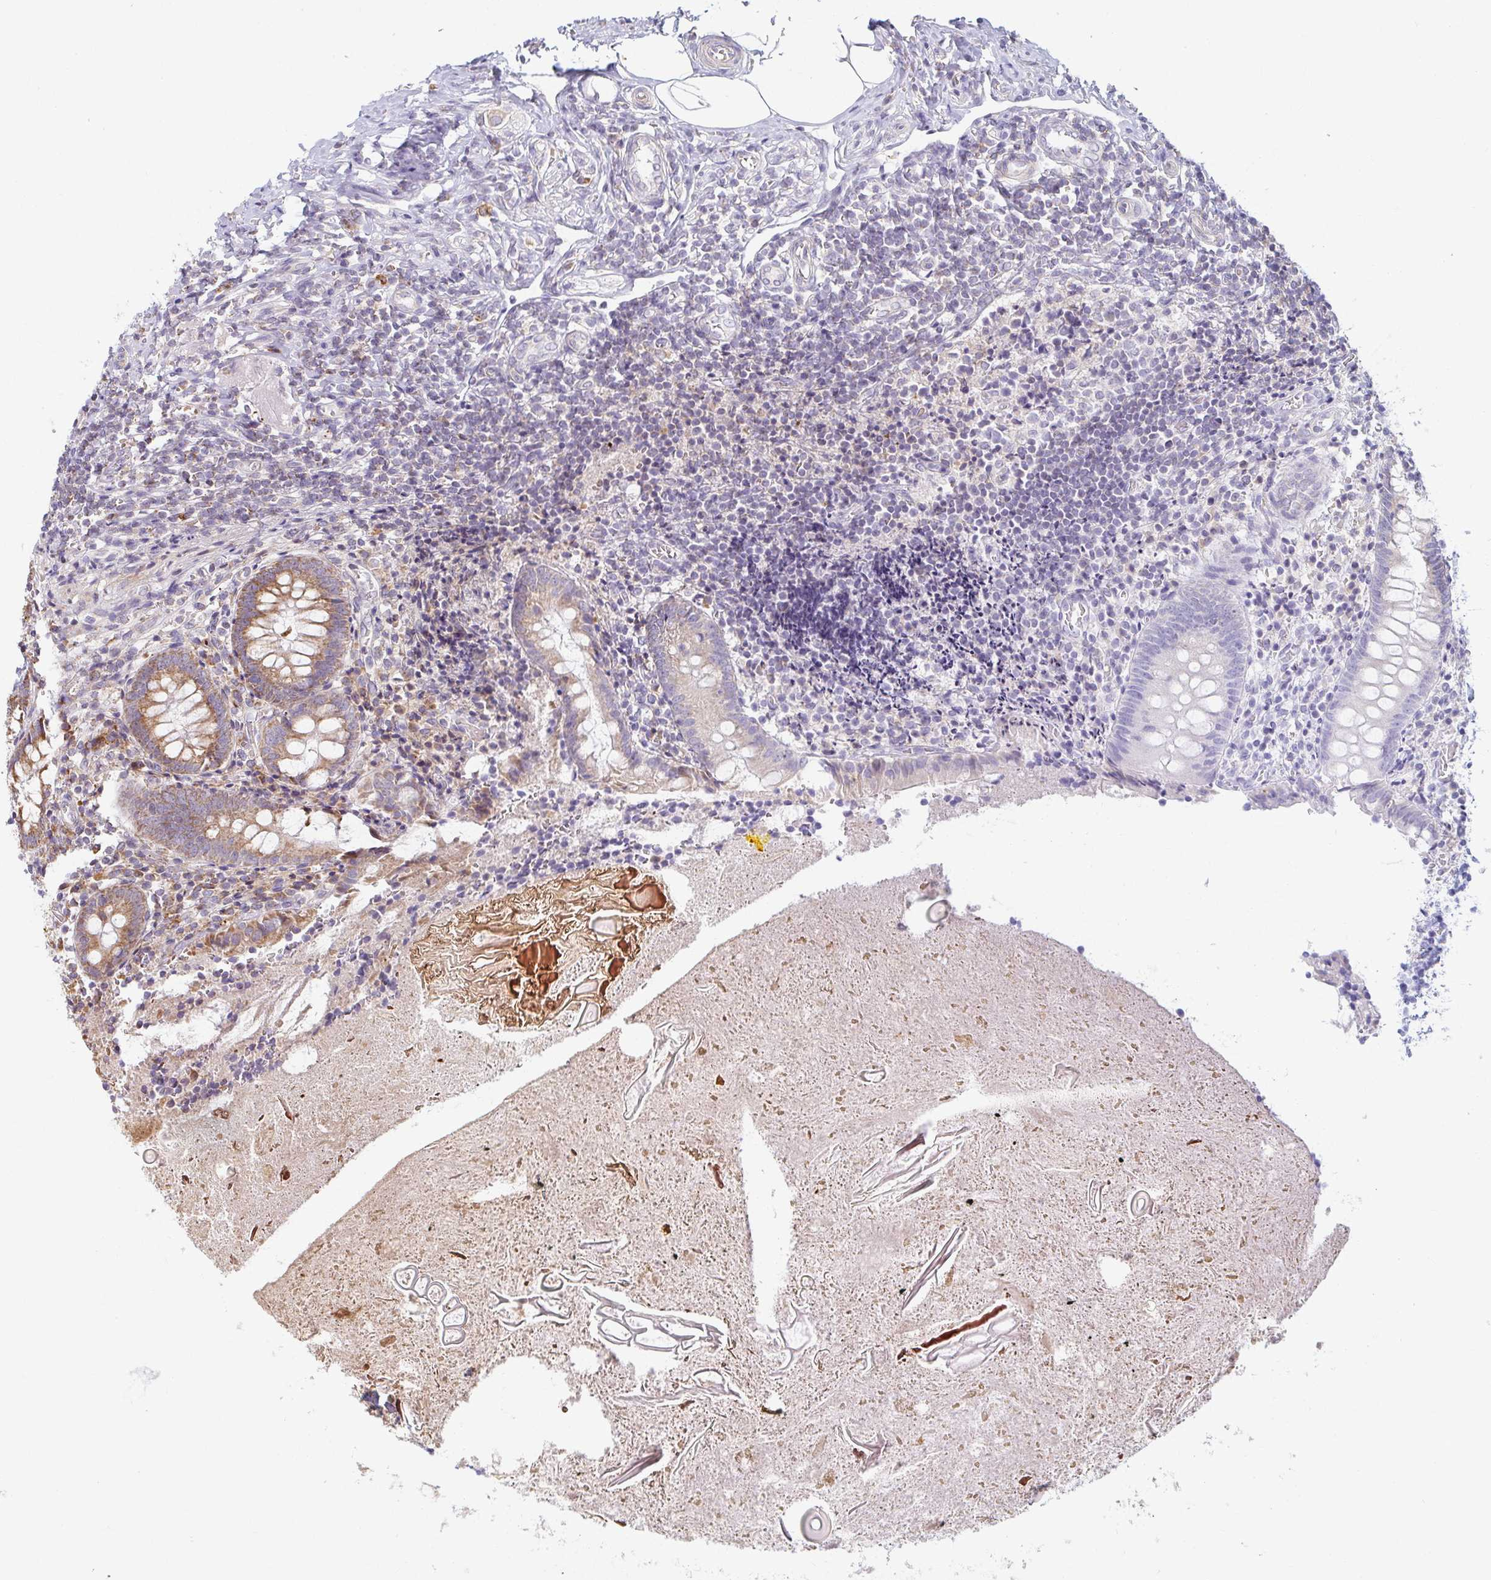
{"staining": {"intensity": "moderate", "quantity": "25%-75%", "location": "cytoplasmic/membranous"}, "tissue": "appendix", "cell_type": "Glandular cells", "image_type": "normal", "snomed": [{"axis": "morphology", "description": "Normal tissue, NOS"}, {"axis": "topography", "description": "Appendix"}], "caption": "Unremarkable appendix demonstrates moderate cytoplasmic/membranous expression in approximately 25%-75% of glandular cells, visualized by immunohistochemistry. The protein is stained brown, and the nuclei are stained in blue (DAB IHC with brightfield microscopy, high magnification).", "gene": "SKP2", "patient": {"sex": "female", "age": 17}}